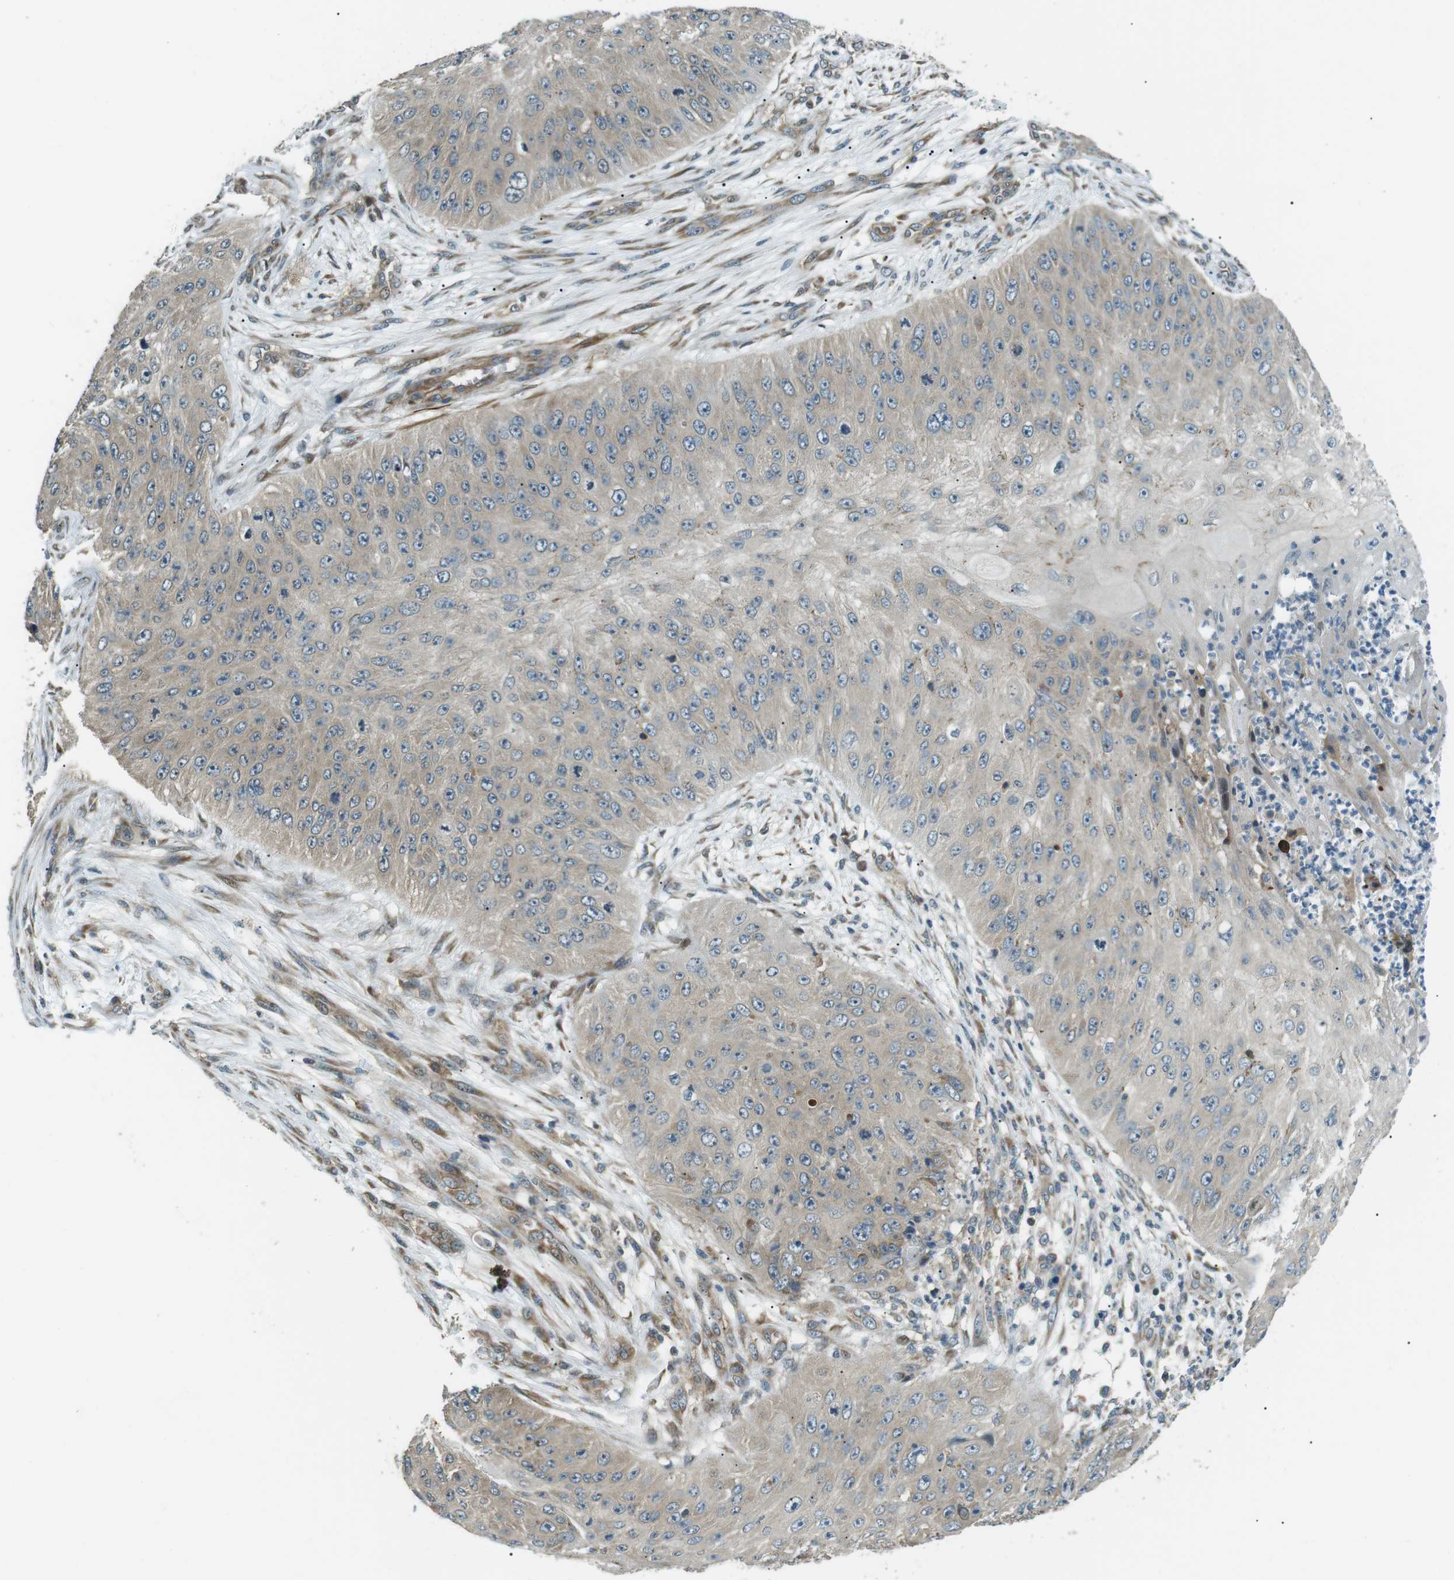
{"staining": {"intensity": "weak", "quantity": ">75%", "location": "cytoplasmic/membranous"}, "tissue": "skin cancer", "cell_type": "Tumor cells", "image_type": "cancer", "snomed": [{"axis": "morphology", "description": "Squamous cell carcinoma, NOS"}, {"axis": "topography", "description": "Skin"}], "caption": "The photomicrograph reveals immunohistochemical staining of skin squamous cell carcinoma. There is weak cytoplasmic/membranous expression is present in about >75% of tumor cells.", "gene": "TMEM74", "patient": {"sex": "female", "age": 80}}